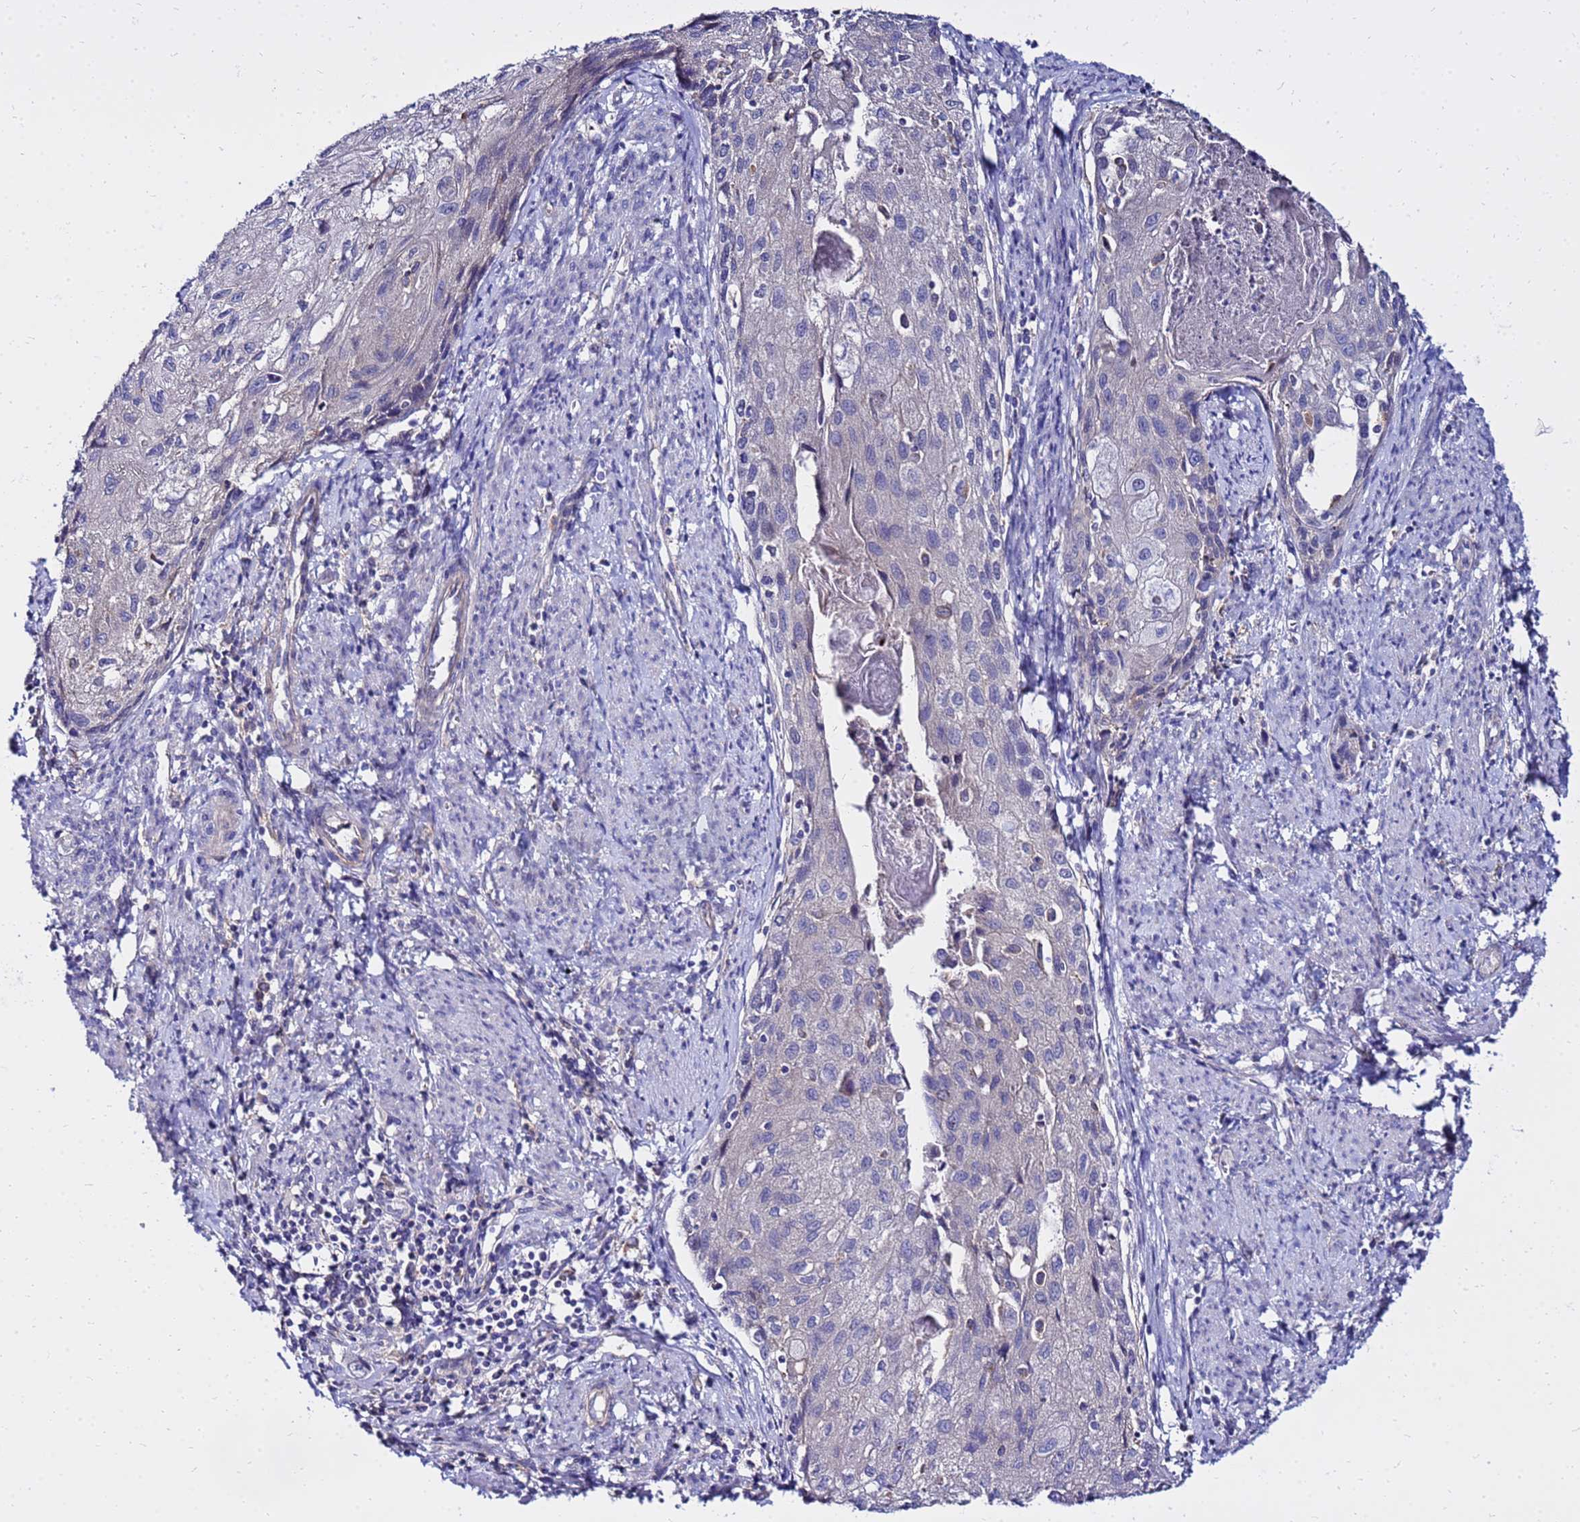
{"staining": {"intensity": "weak", "quantity": "<25%", "location": "cytoplasmic/membranous"}, "tissue": "cervical cancer", "cell_type": "Tumor cells", "image_type": "cancer", "snomed": [{"axis": "morphology", "description": "Squamous cell carcinoma, NOS"}, {"axis": "topography", "description": "Cervix"}], "caption": "This is an IHC histopathology image of human cervical squamous cell carcinoma. There is no positivity in tumor cells.", "gene": "HERC5", "patient": {"sex": "female", "age": 67}}